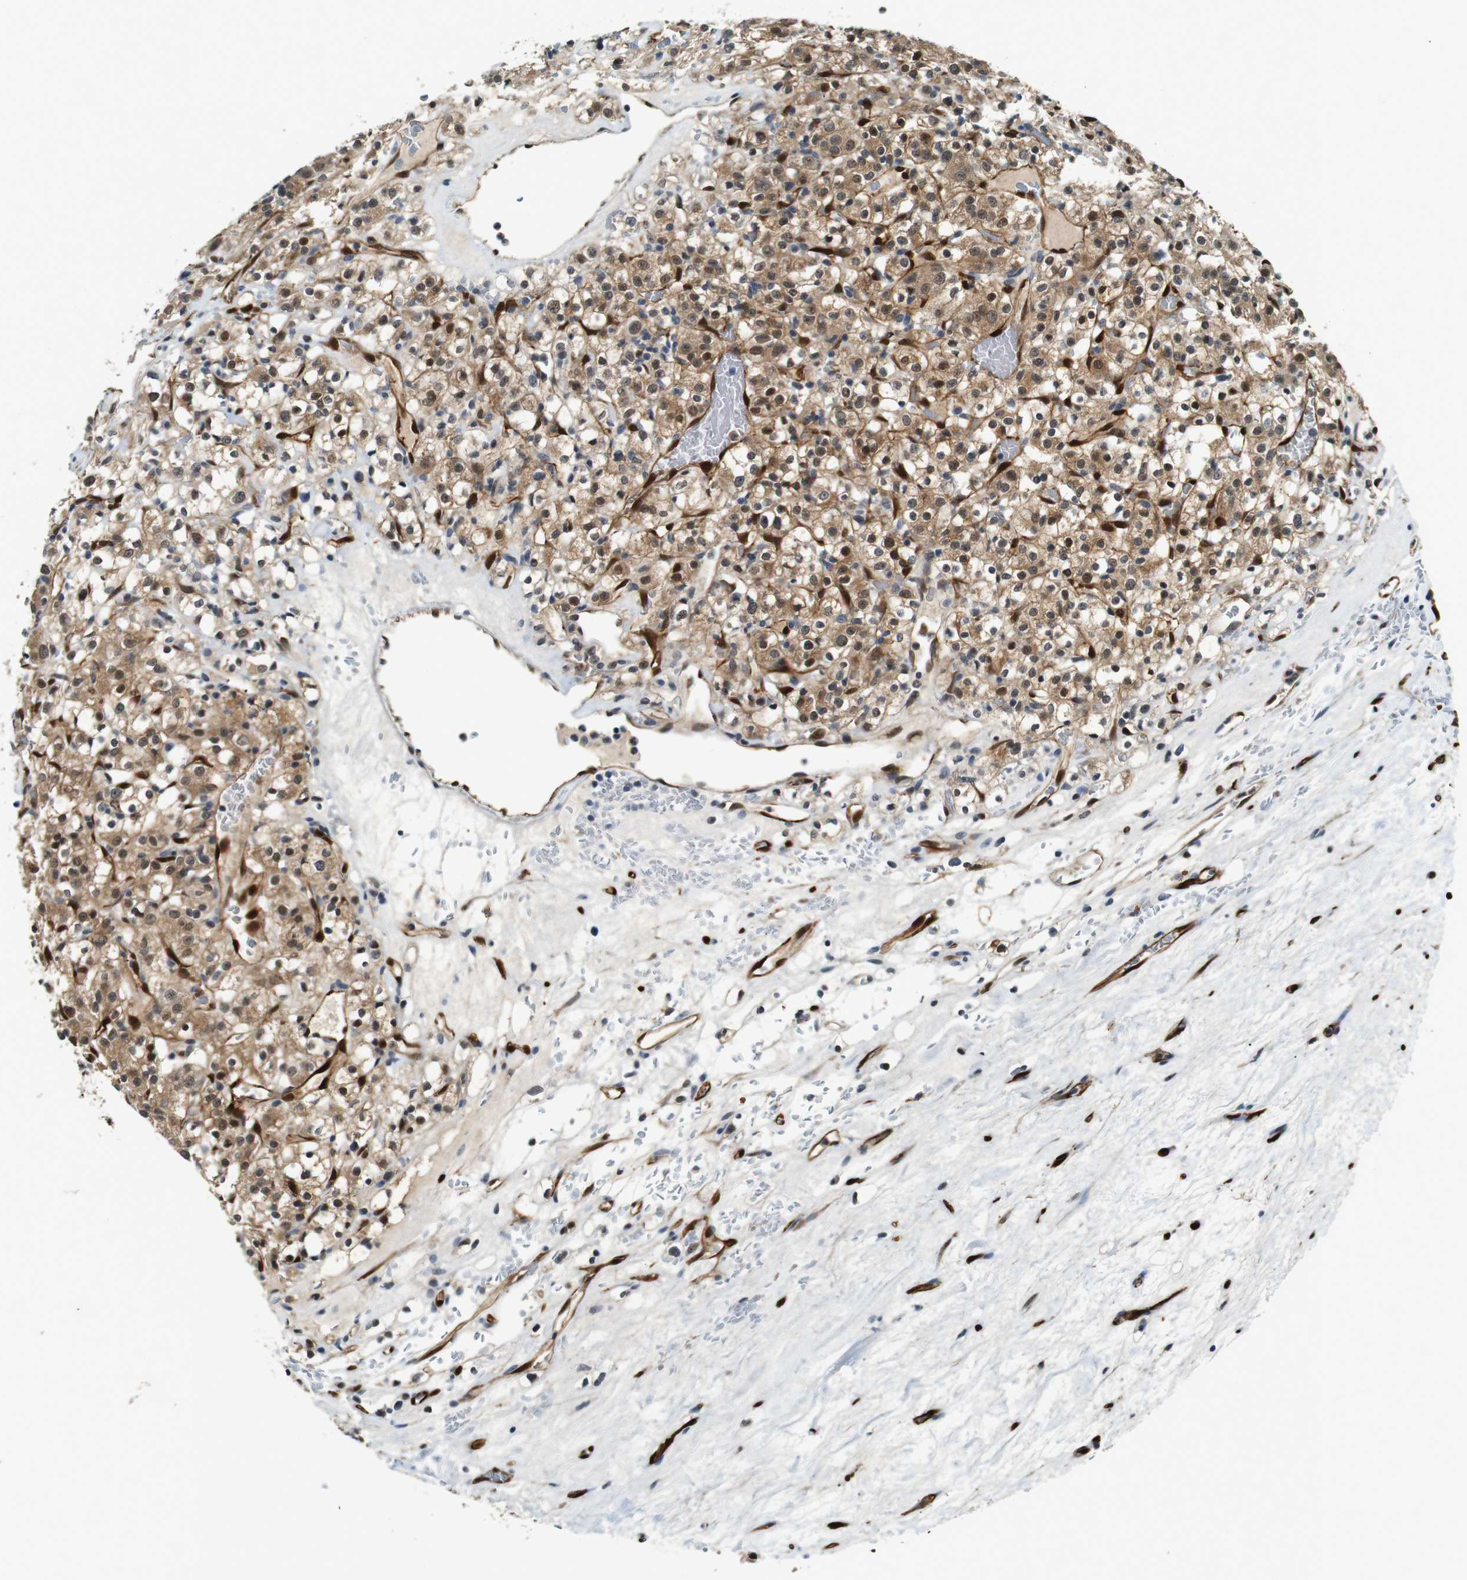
{"staining": {"intensity": "moderate", "quantity": ">75%", "location": "cytoplasmic/membranous,nuclear"}, "tissue": "renal cancer", "cell_type": "Tumor cells", "image_type": "cancer", "snomed": [{"axis": "morphology", "description": "Normal tissue, NOS"}, {"axis": "morphology", "description": "Adenocarcinoma, NOS"}, {"axis": "topography", "description": "Kidney"}], "caption": "Tumor cells show medium levels of moderate cytoplasmic/membranous and nuclear expression in about >75% of cells in renal cancer (adenocarcinoma).", "gene": "LXN", "patient": {"sex": "female", "age": 72}}